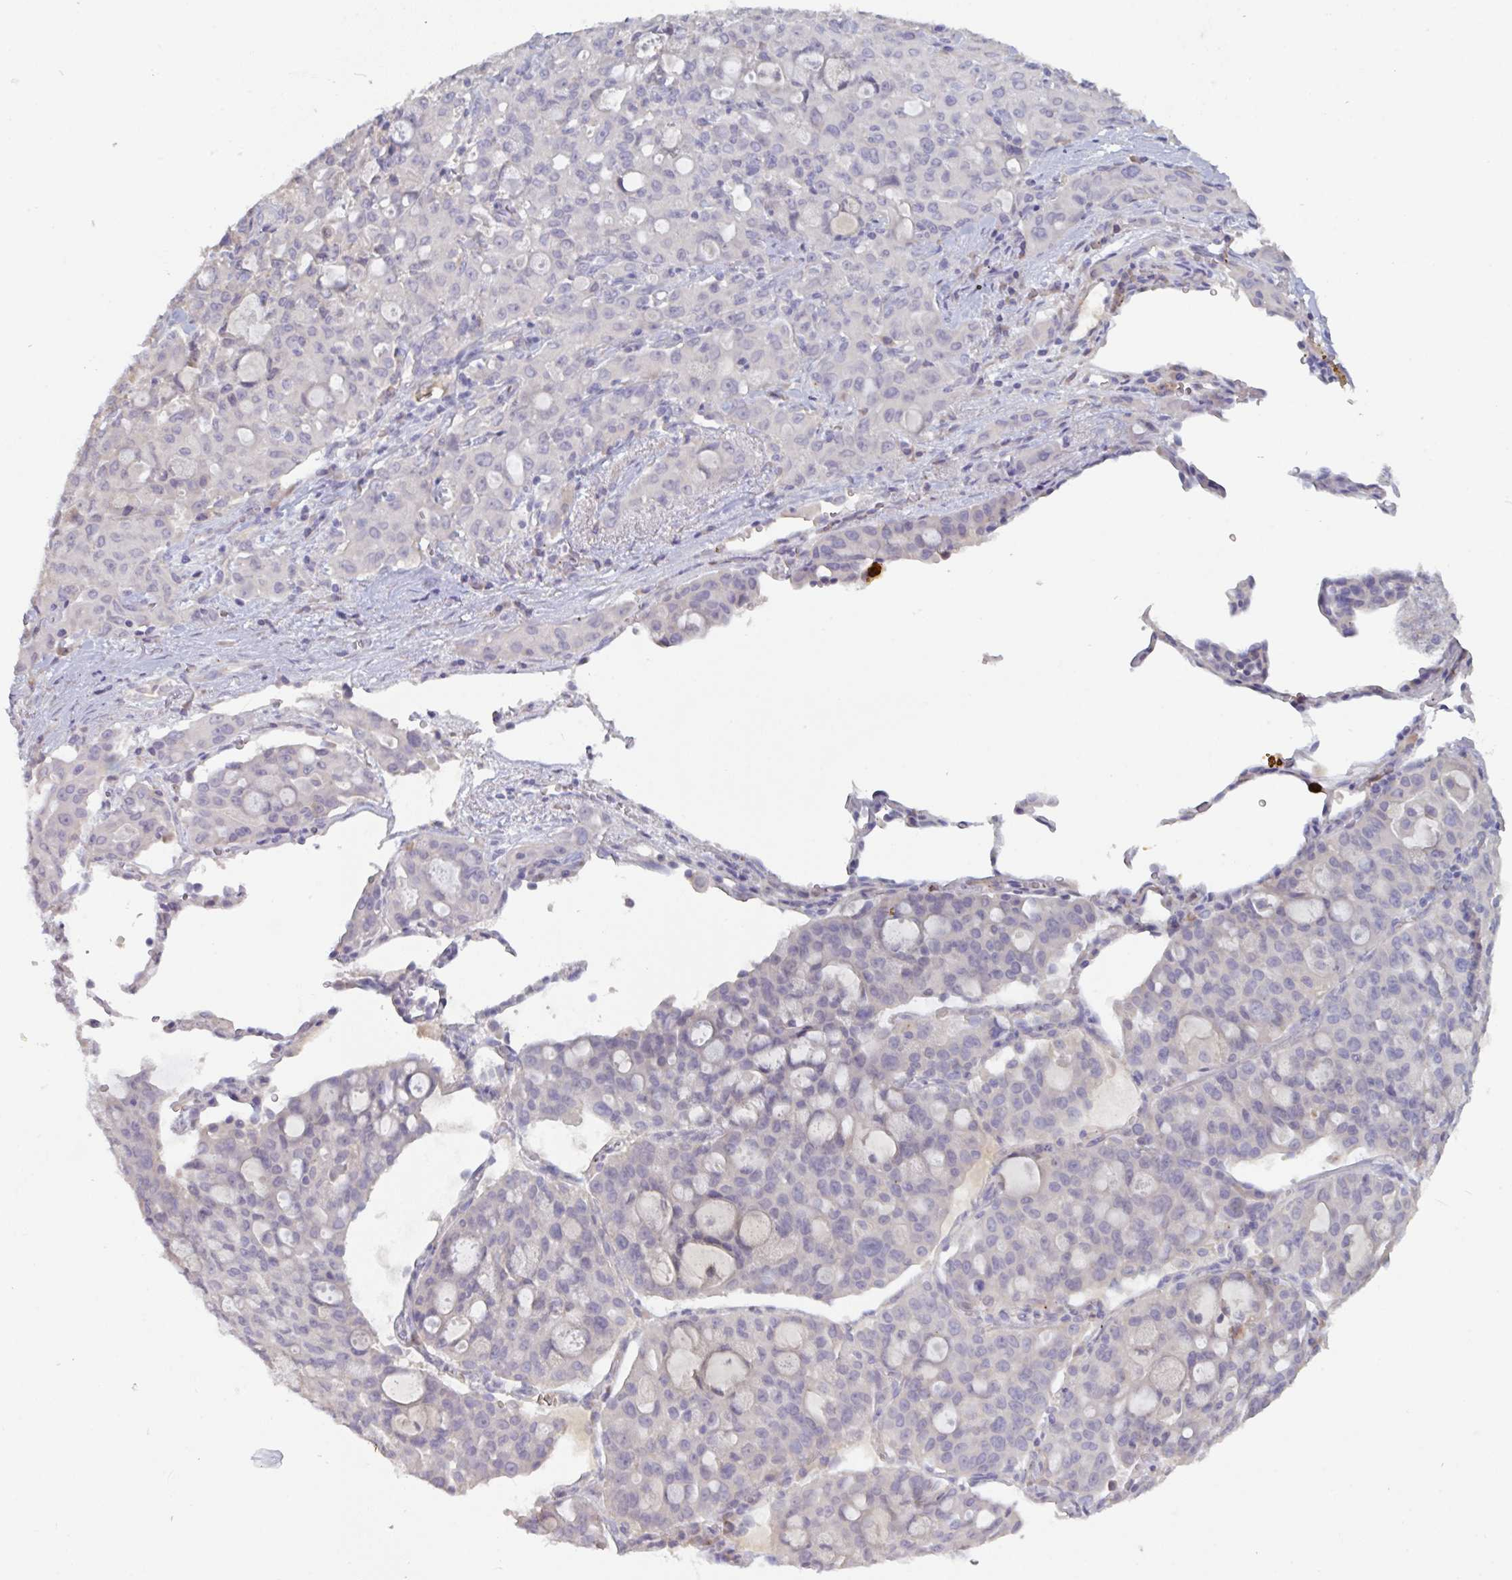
{"staining": {"intensity": "negative", "quantity": "none", "location": "none"}, "tissue": "lung cancer", "cell_type": "Tumor cells", "image_type": "cancer", "snomed": [{"axis": "morphology", "description": "Adenocarcinoma, NOS"}, {"axis": "topography", "description": "Lung"}], "caption": "An image of human lung cancer is negative for staining in tumor cells. (DAB IHC with hematoxylin counter stain).", "gene": "HGFAC", "patient": {"sex": "female", "age": 44}}